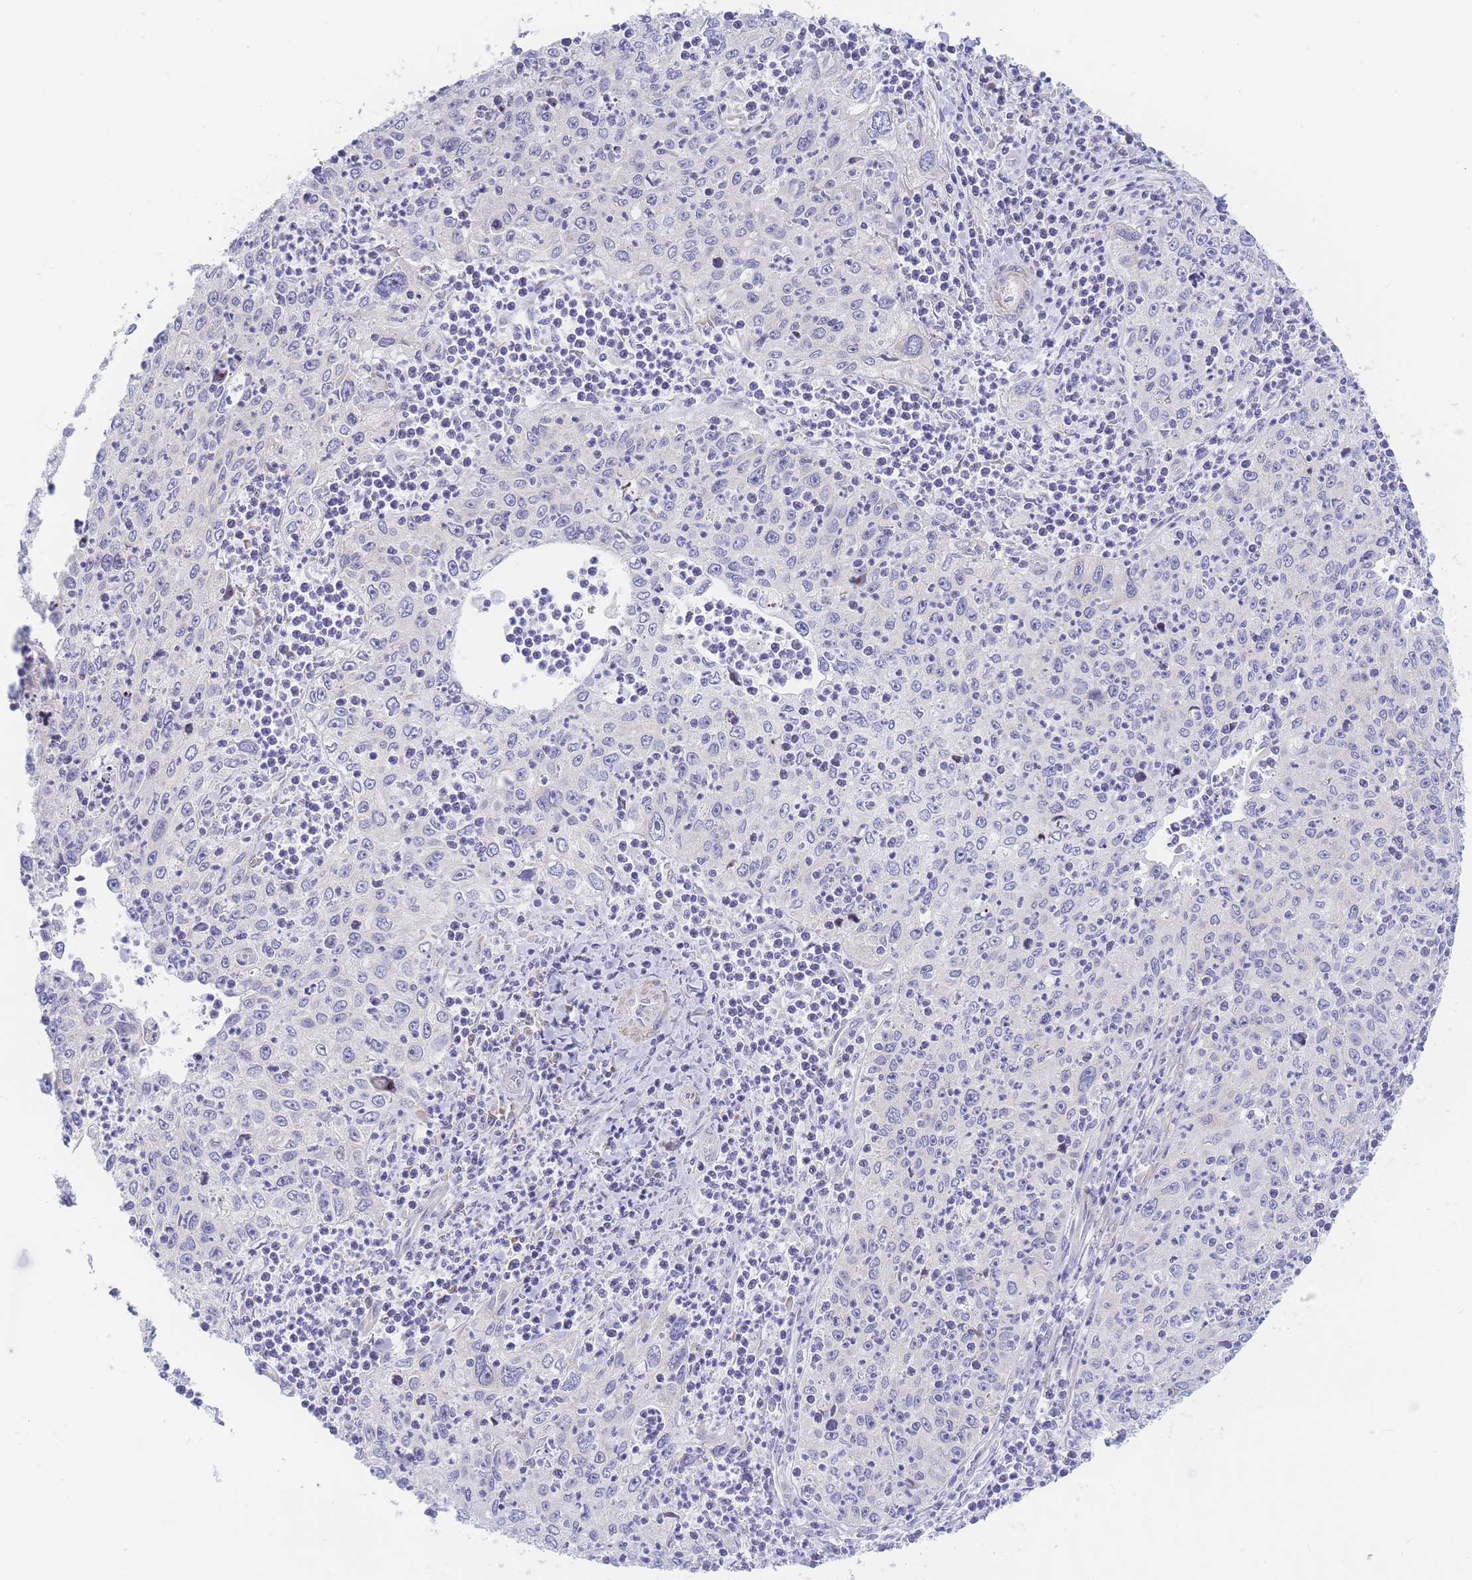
{"staining": {"intensity": "negative", "quantity": "none", "location": "none"}, "tissue": "cervical cancer", "cell_type": "Tumor cells", "image_type": "cancer", "snomed": [{"axis": "morphology", "description": "Squamous cell carcinoma, NOS"}, {"axis": "topography", "description": "Cervix"}], "caption": "DAB (3,3'-diaminobenzidine) immunohistochemical staining of cervical cancer (squamous cell carcinoma) reveals no significant expression in tumor cells.", "gene": "RPL8", "patient": {"sex": "female", "age": 30}}